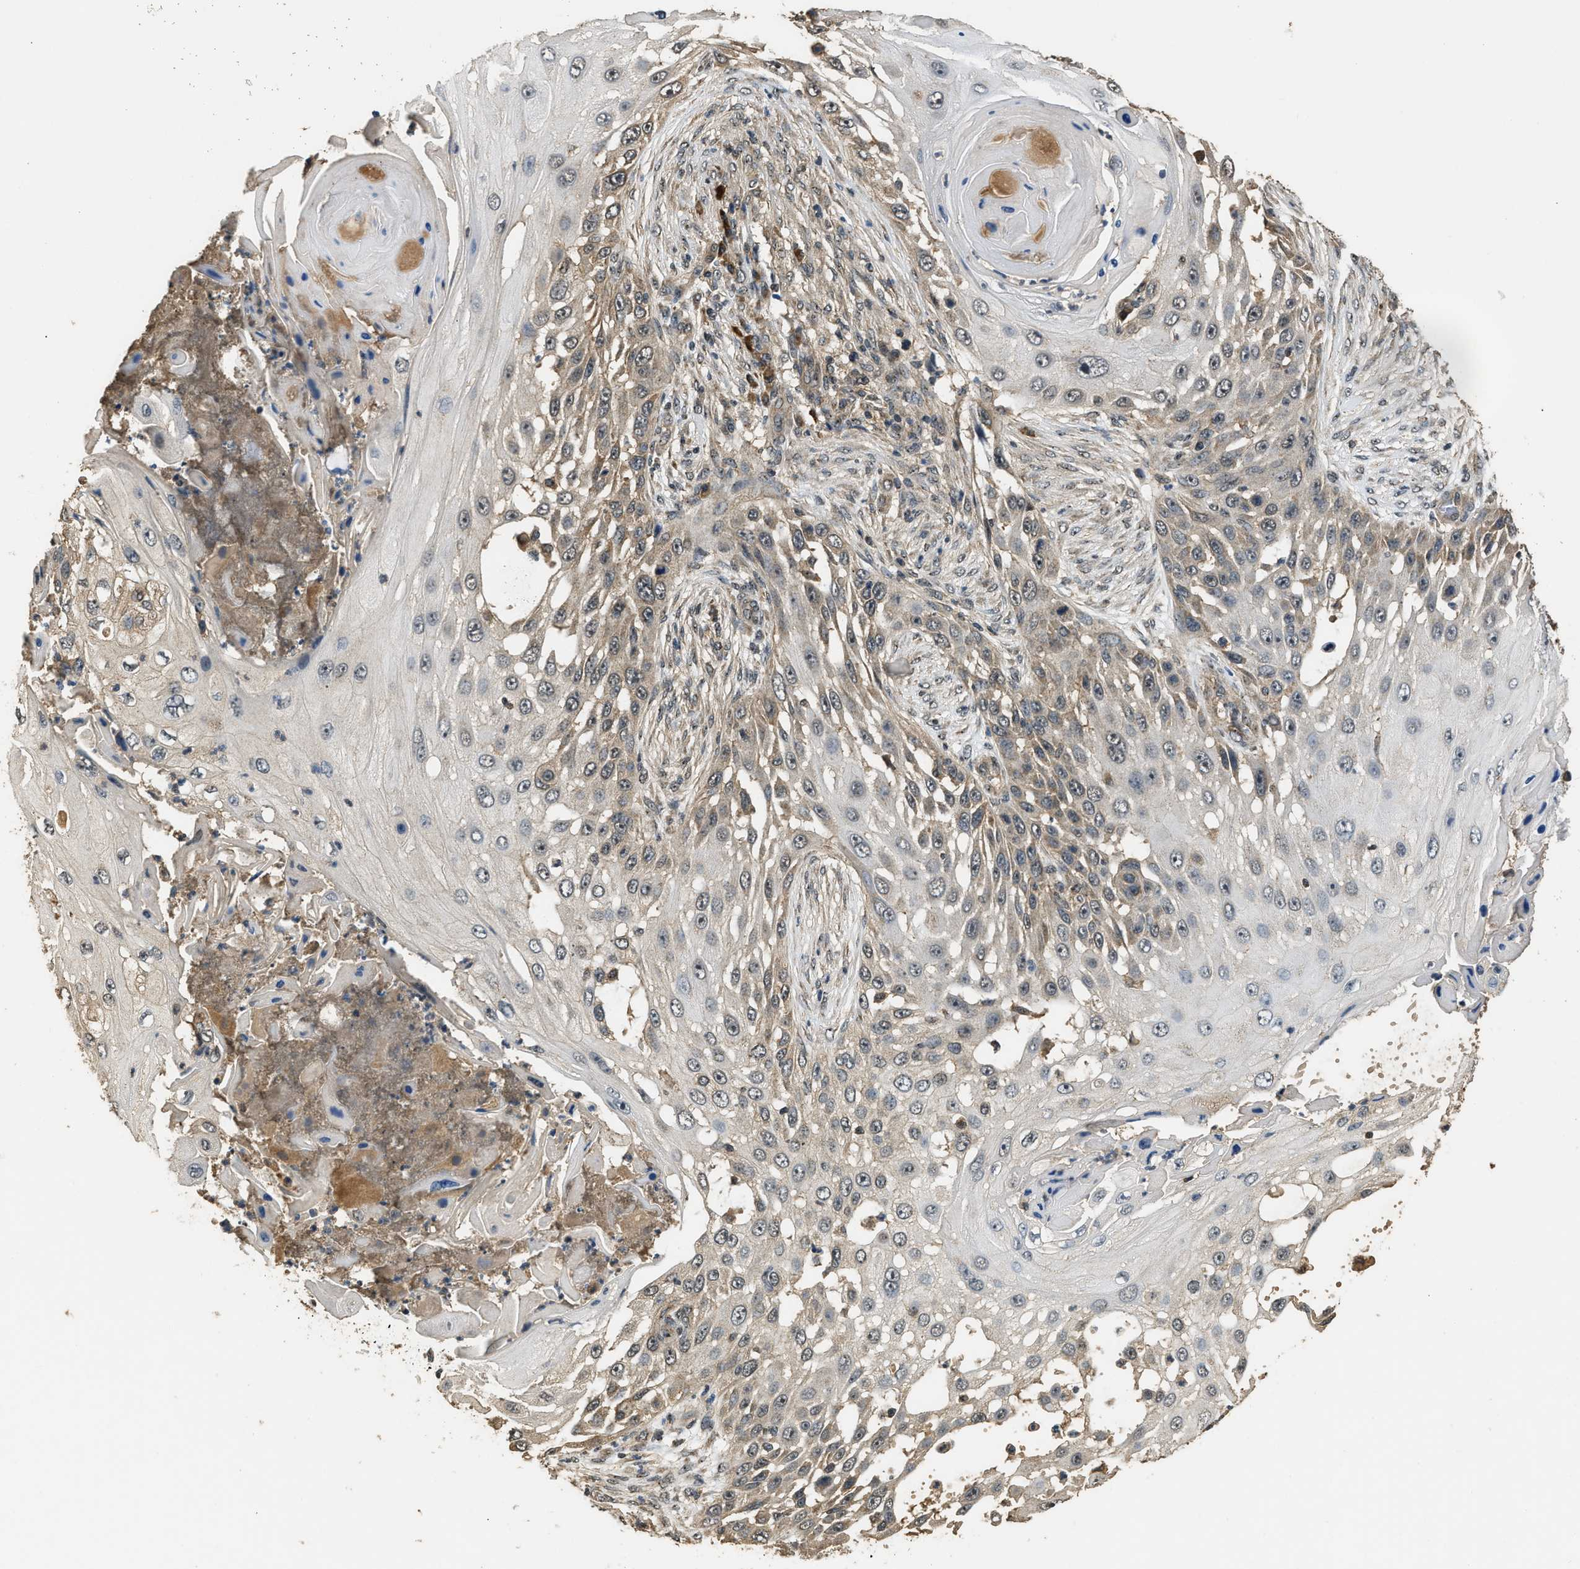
{"staining": {"intensity": "weak", "quantity": "25%-75%", "location": "cytoplasmic/membranous"}, "tissue": "skin cancer", "cell_type": "Tumor cells", "image_type": "cancer", "snomed": [{"axis": "morphology", "description": "Squamous cell carcinoma, NOS"}, {"axis": "topography", "description": "Skin"}], "caption": "Immunohistochemistry (IHC) photomicrograph of squamous cell carcinoma (skin) stained for a protein (brown), which demonstrates low levels of weak cytoplasmic/membranous staining in approximately 25%-75% of tumor cells.", "gene": "DENND6B", "patient": {"sex": "female", "age": 44}}